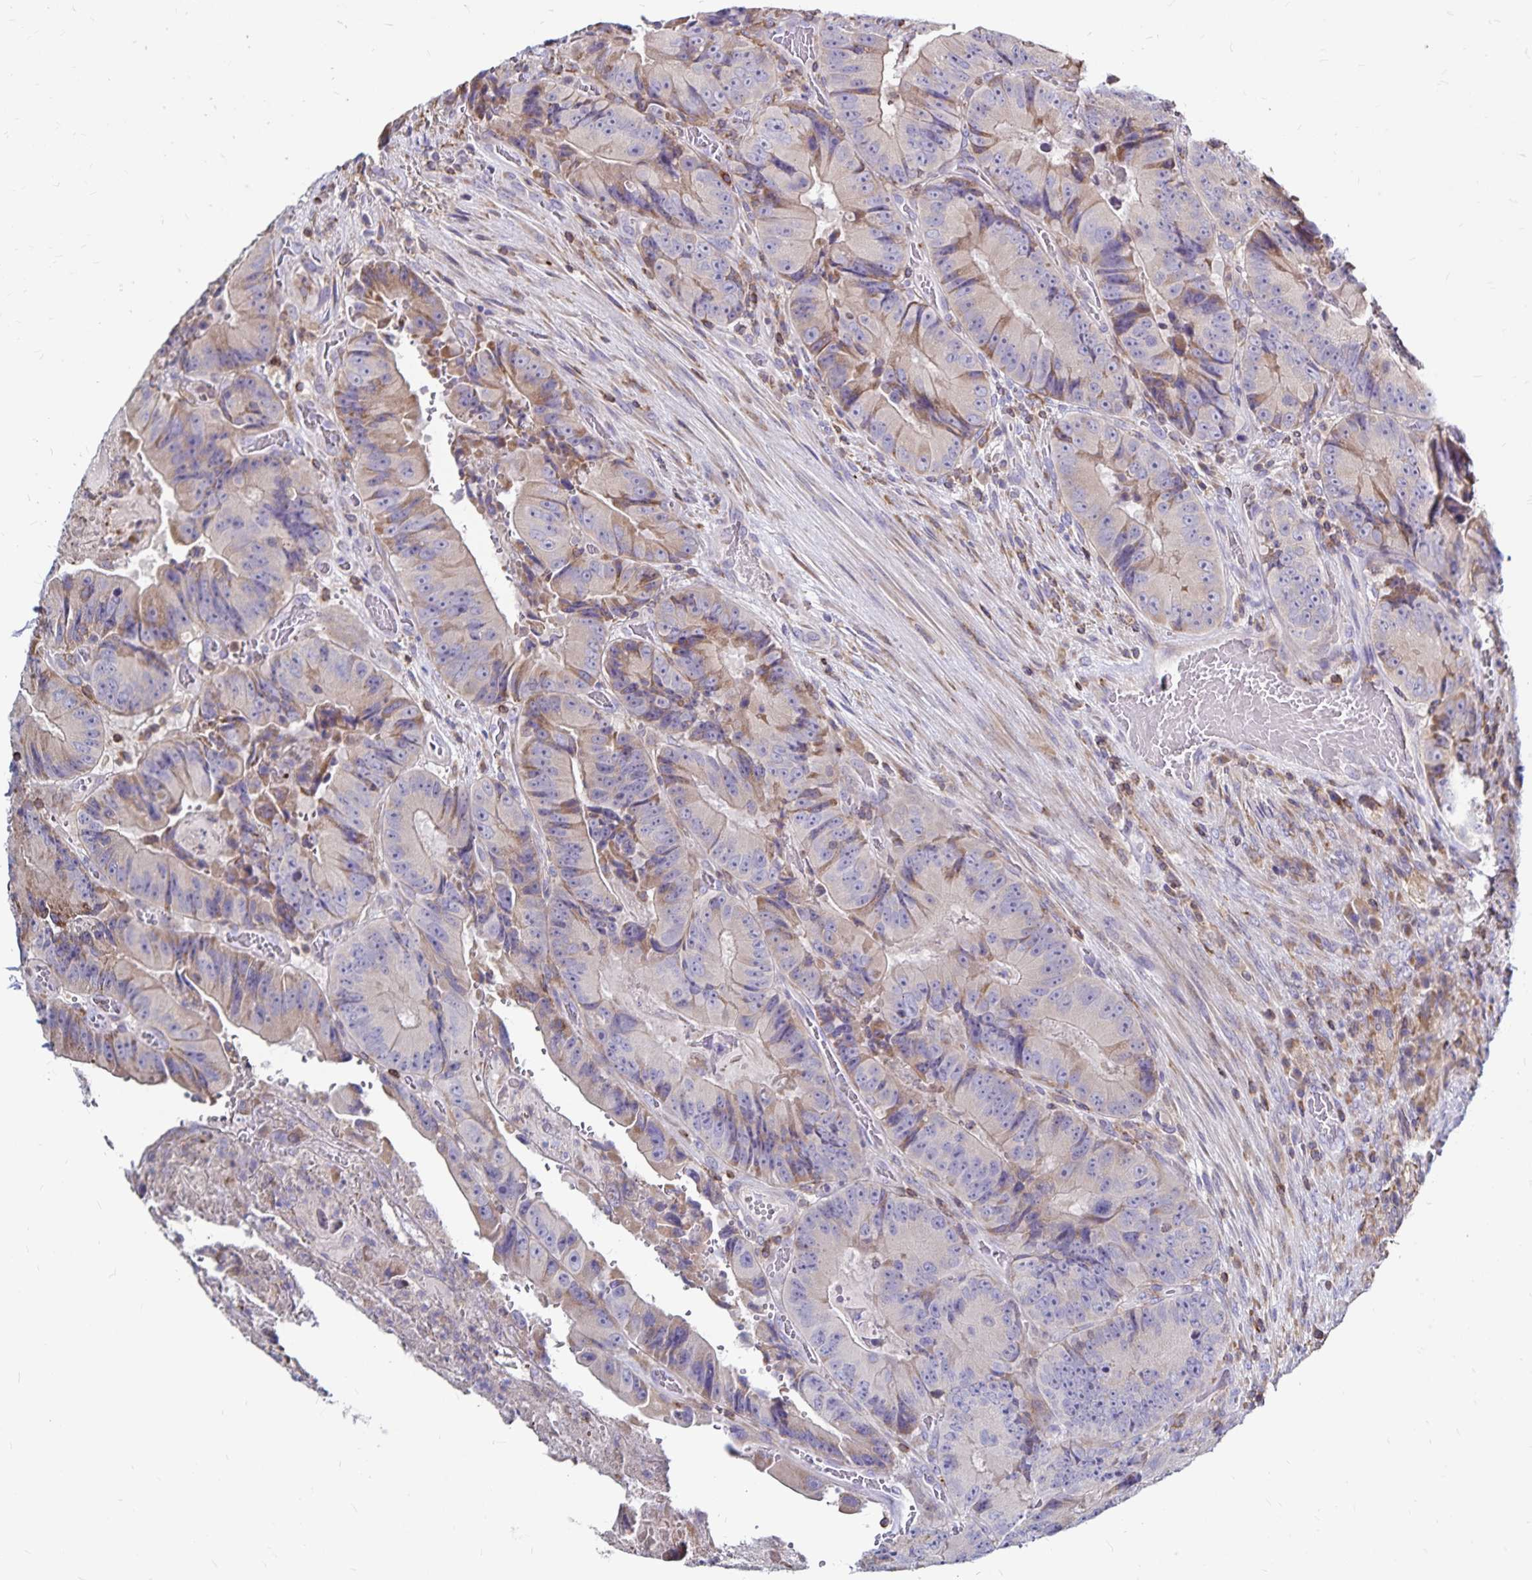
{"staining": {"intensity": "weak", "quantity": "25%-75%", "location": "cytoplasmic/membranous"}, "tissue": "colorectal cancer", "cell_type": "Tumor cells", "image_type": "cancer", "snomed": [{"axis": "morphology", "description": "Adenocarcinoma, NOS"}, {"axis": "topography", "description": "Colon"}], "caption": "Tumor cells display weak cytoplasmic/membranous staining in approximately 25%-75% of cells in adenocarcinoma (colorectal).", "gene": "NAGPA", "patient": {"sex": "female", "age": 86}}